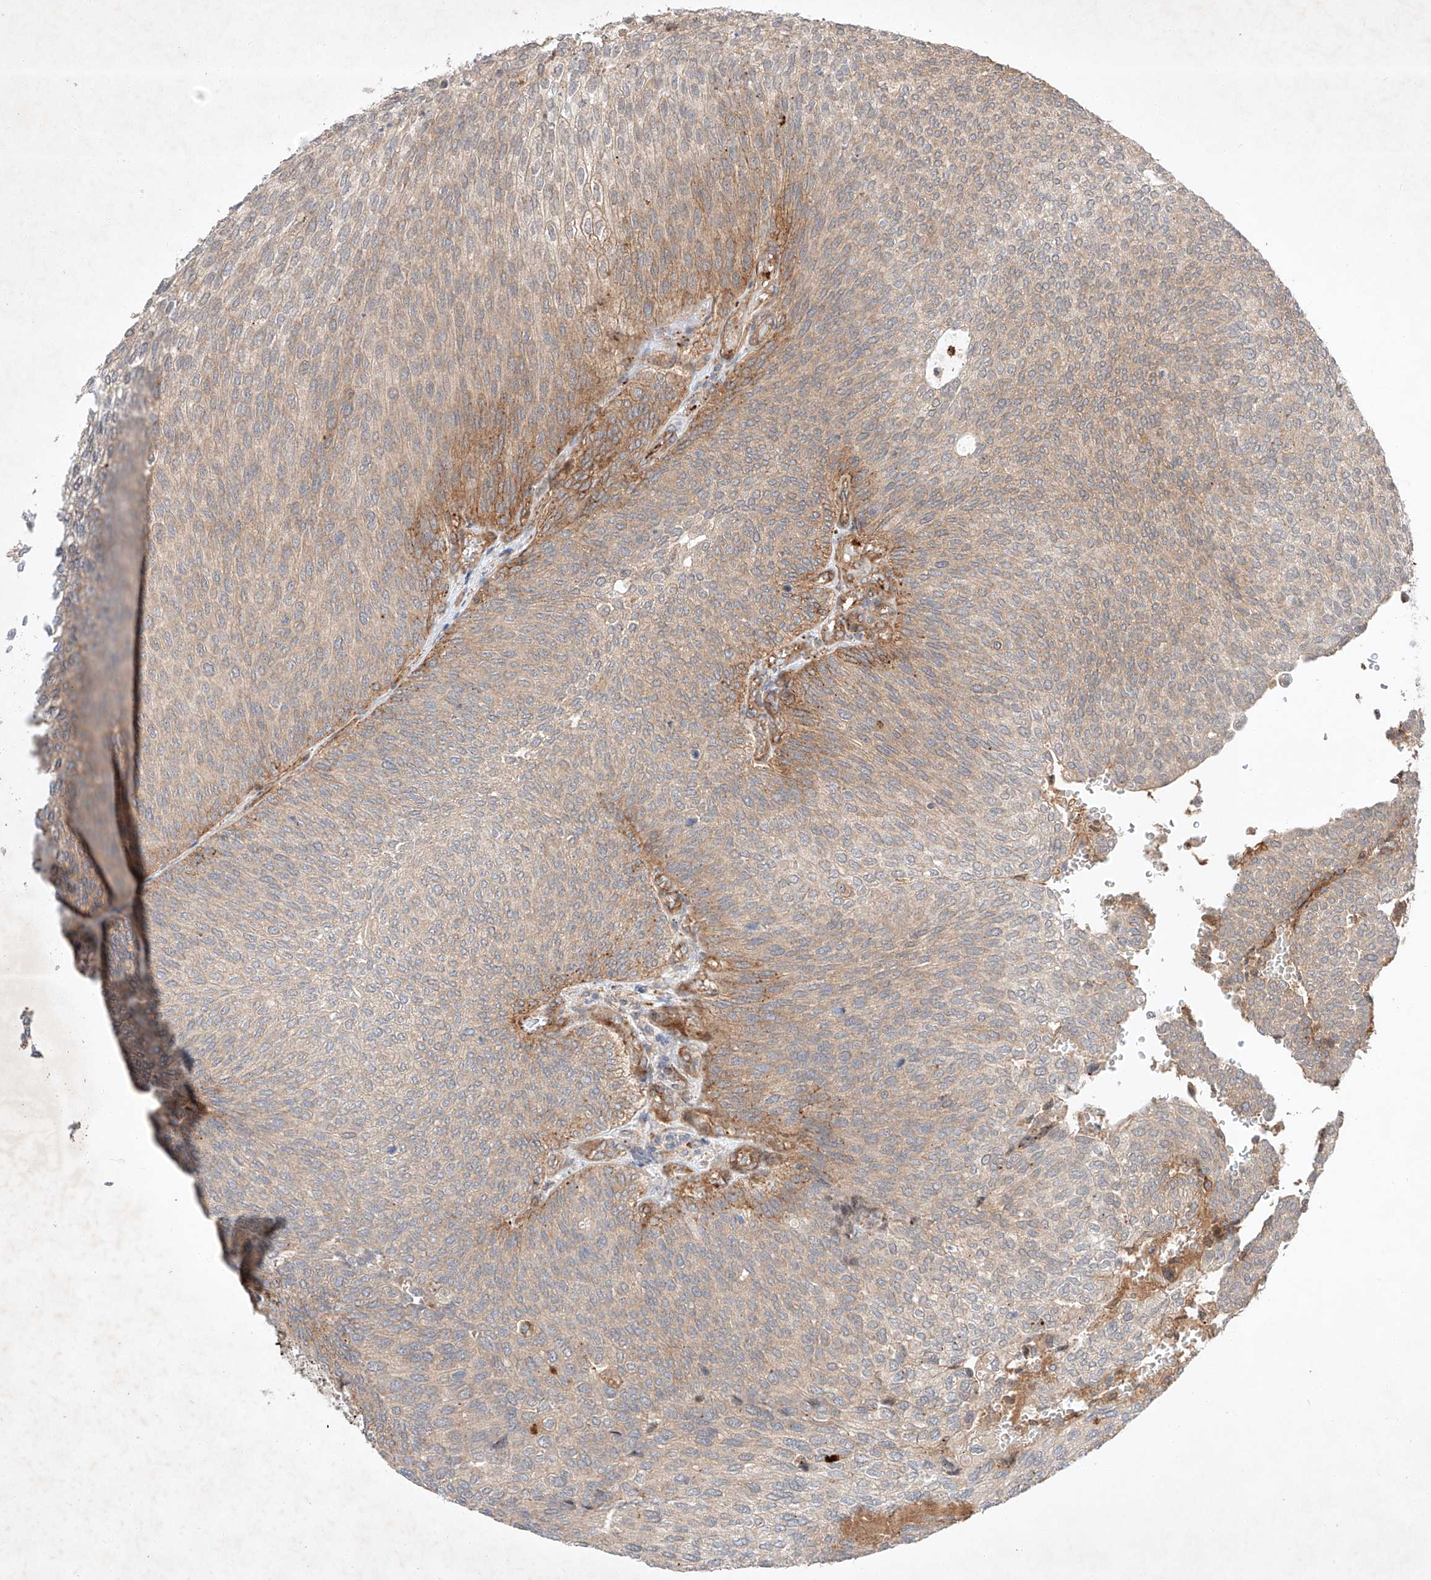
{"staining": {"intensity": "moderate", "quantity": "<25%", "location": "cytoplasmic/membranous"}, "tissue": "urothelial cancer", "cell_type": "Tumor cells", "image_type": "cancer", "snomed": [{"axis": "morphology", "description": "Urothelial carcinoma, Low grade"}, {"axis": "topography", "description": "Urinary bladder"}], "caption": "A high-resolution image shows immunohistochemistry (IHC) staining of urothelial cancer, which shows moderate cytoplasmic/membranous staining in about <25% of tumor cells. Immunohistochemistry stains the protein of interest in brown and the nuclei are stained blue.", "gene": "ARHGAP33", "patient": {"sex": "female", "age": 79}}